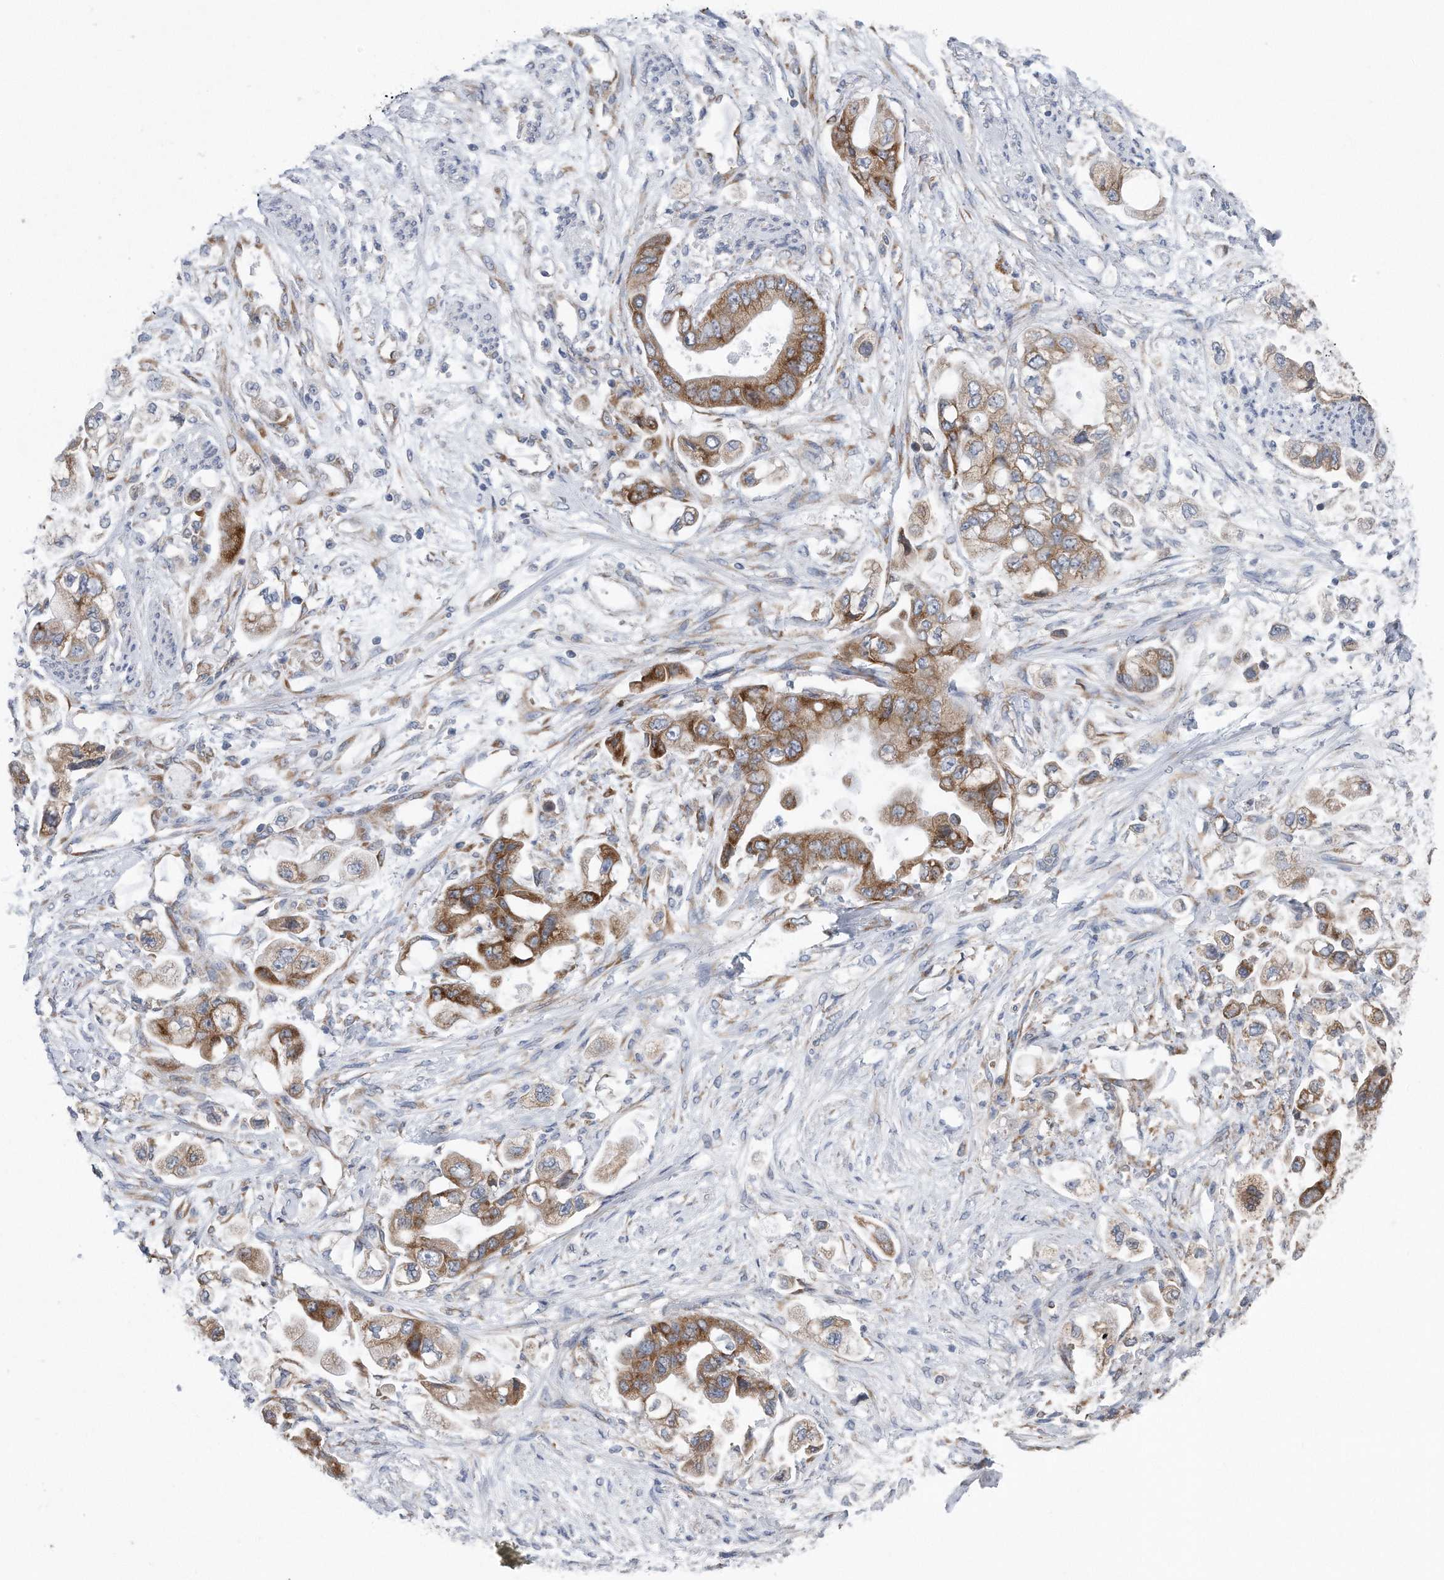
{"staining": {"intensity": "moderate", "quantity": ">75%", "location": "cytoplasmic/membranous"}, "tissue": "stomach cancer", "cell_type": "Tumor cells", "image_type": "cancer", "snomed": [{"axis": "morphology", "description": "Adenocarcinoma, NOS"}, {"axis": "topography", "description": "Stomach"}], "caption": "Moderate cytoplasmic/membranous staining for a protein is appreciated in about >75% of tumor cells of stomach cancer using IHC.", "gene": "RPL26L1", "patient": {"sex": "male", "age": 62}}